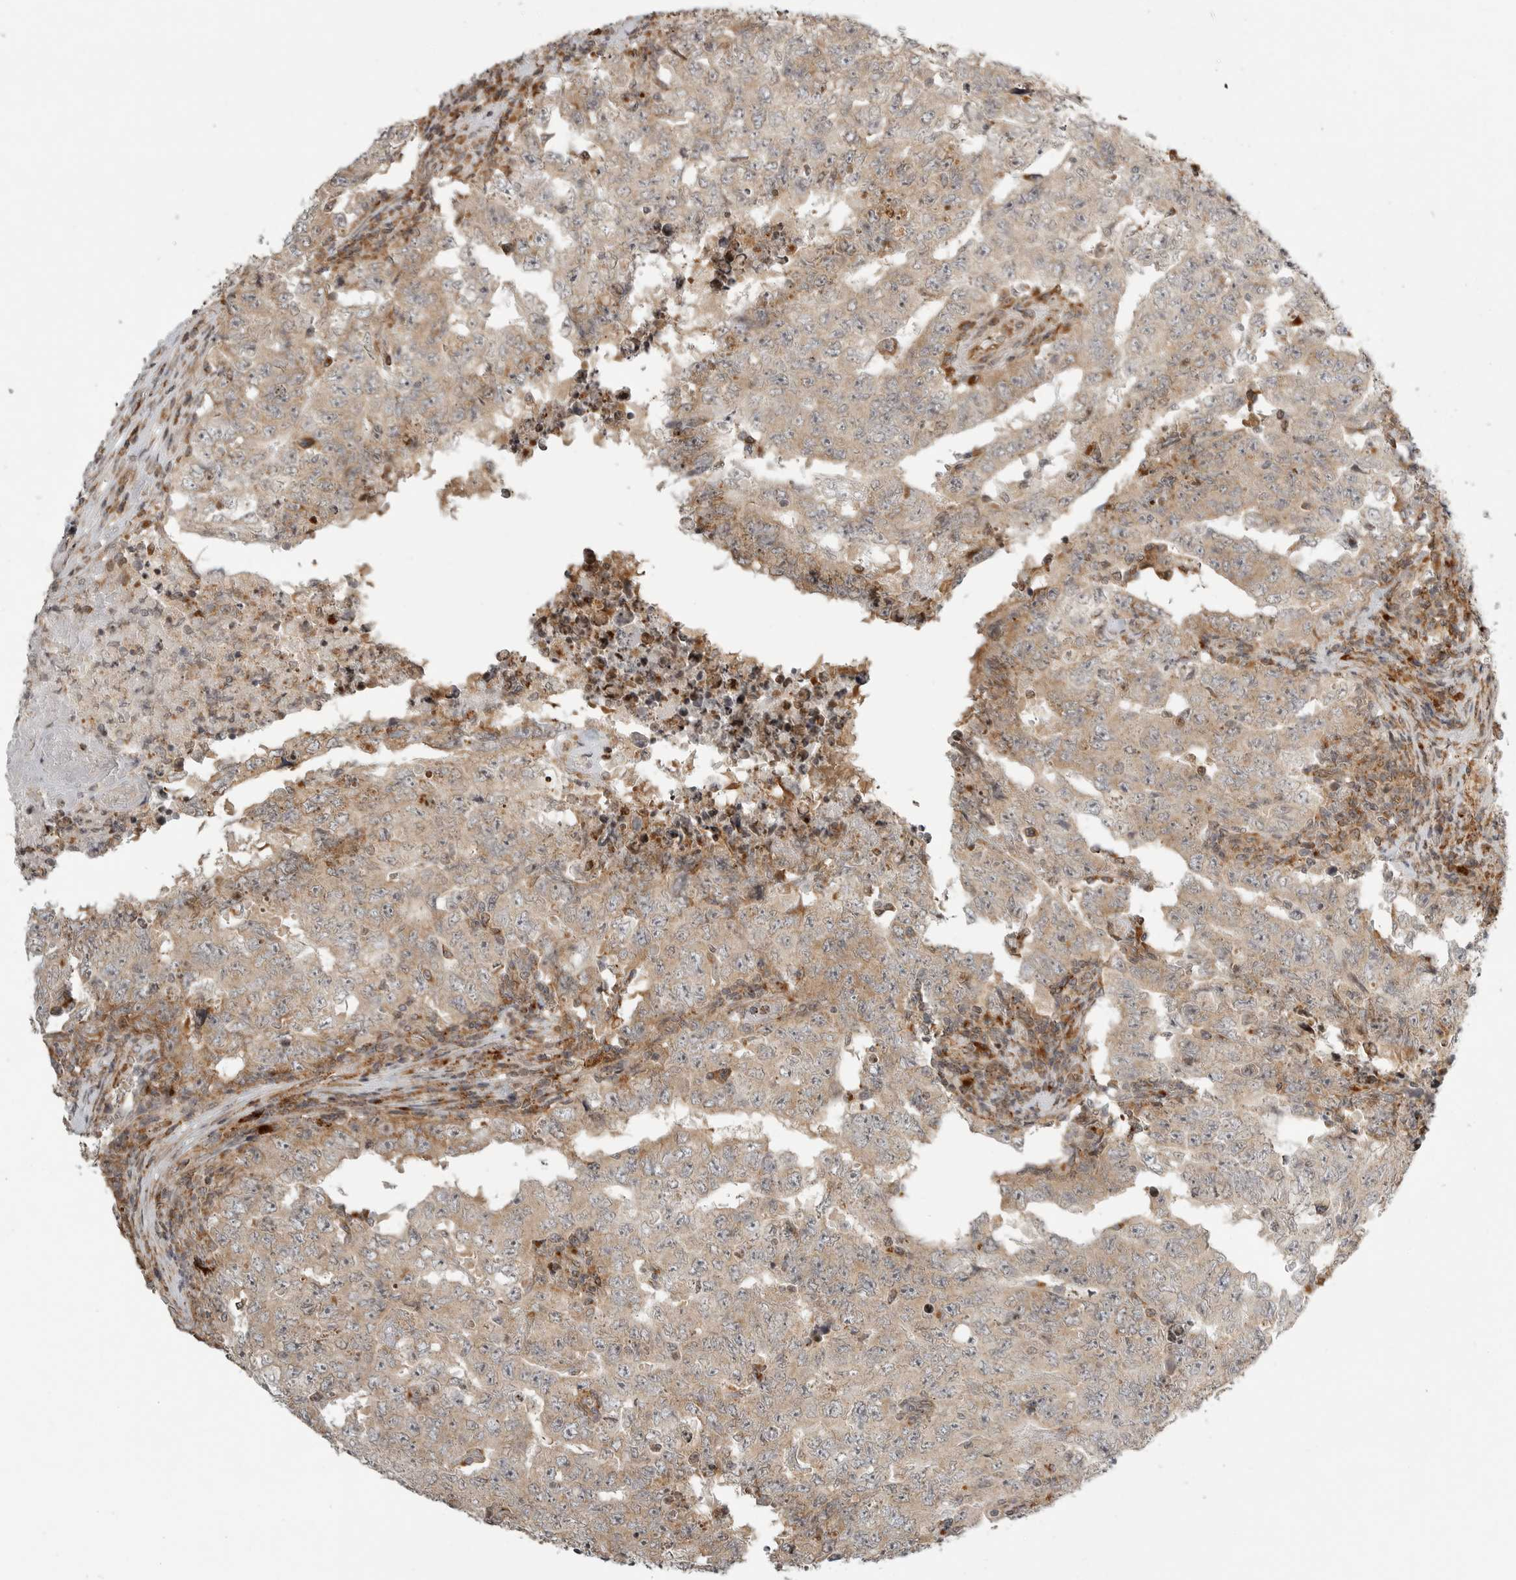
{"staining": {"intensity": "weak", "quantity": ">75%", "location": "cytoplasmic/membranous"}, "tissue": "testis cancer", "cell_type": "Tumor cells", "image_type": "cancer", "snomed": [{"axis": "morphology", "description": "Carcinoma, Embryonal, NOS"}, {"axis": "topography", "description": "Testis"}], "caption": "This photomicrograph shows testis embryonal carcinoma stained with immunohistochemistry (IHC) to label a protein in brown. The cytoplasmic/membranous of tumor cells show weak positivity for the protein. Nuclei are counter-stained blue.", "gene": "IDUA", "patient": {"sex": "male", "age": 26}}